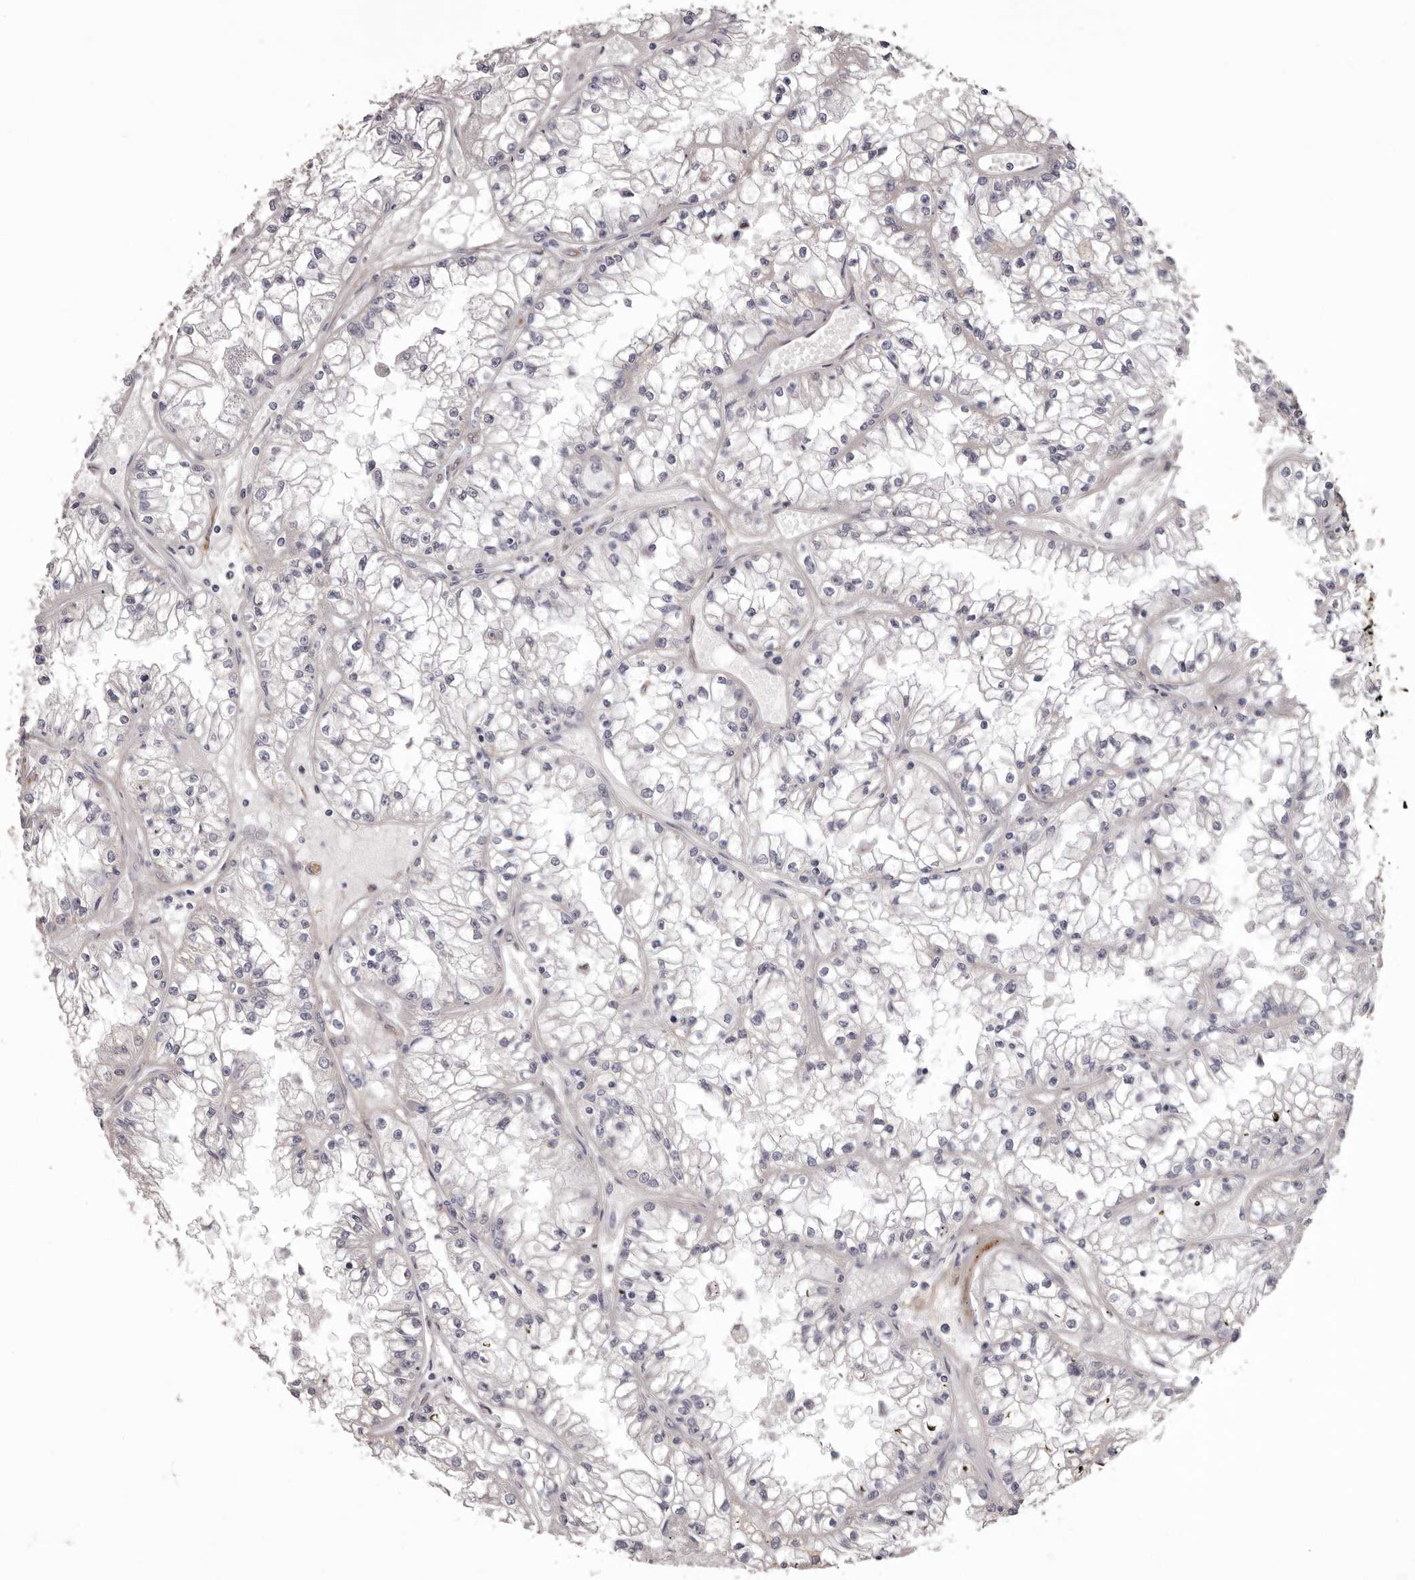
{"staining": {"intensity": "negative", "quantity": "none", "location": "none"}, "tissue": "renal cancer", "cell_type": "Tumor cells", "image_type": "cancer", "snomed": [{"axis": "morphology", "description": "Adenocarcinoma, NOS"}, {"axis": "topography", "description": "Kidney"}], "caption": "This is an immunohistochemistry (IHC) micrograph of adenocarcinoma (renal). There is no expression in tumor cells.", "gene": "COL6A1", "patient": {"sex": "male", "age": 56}}